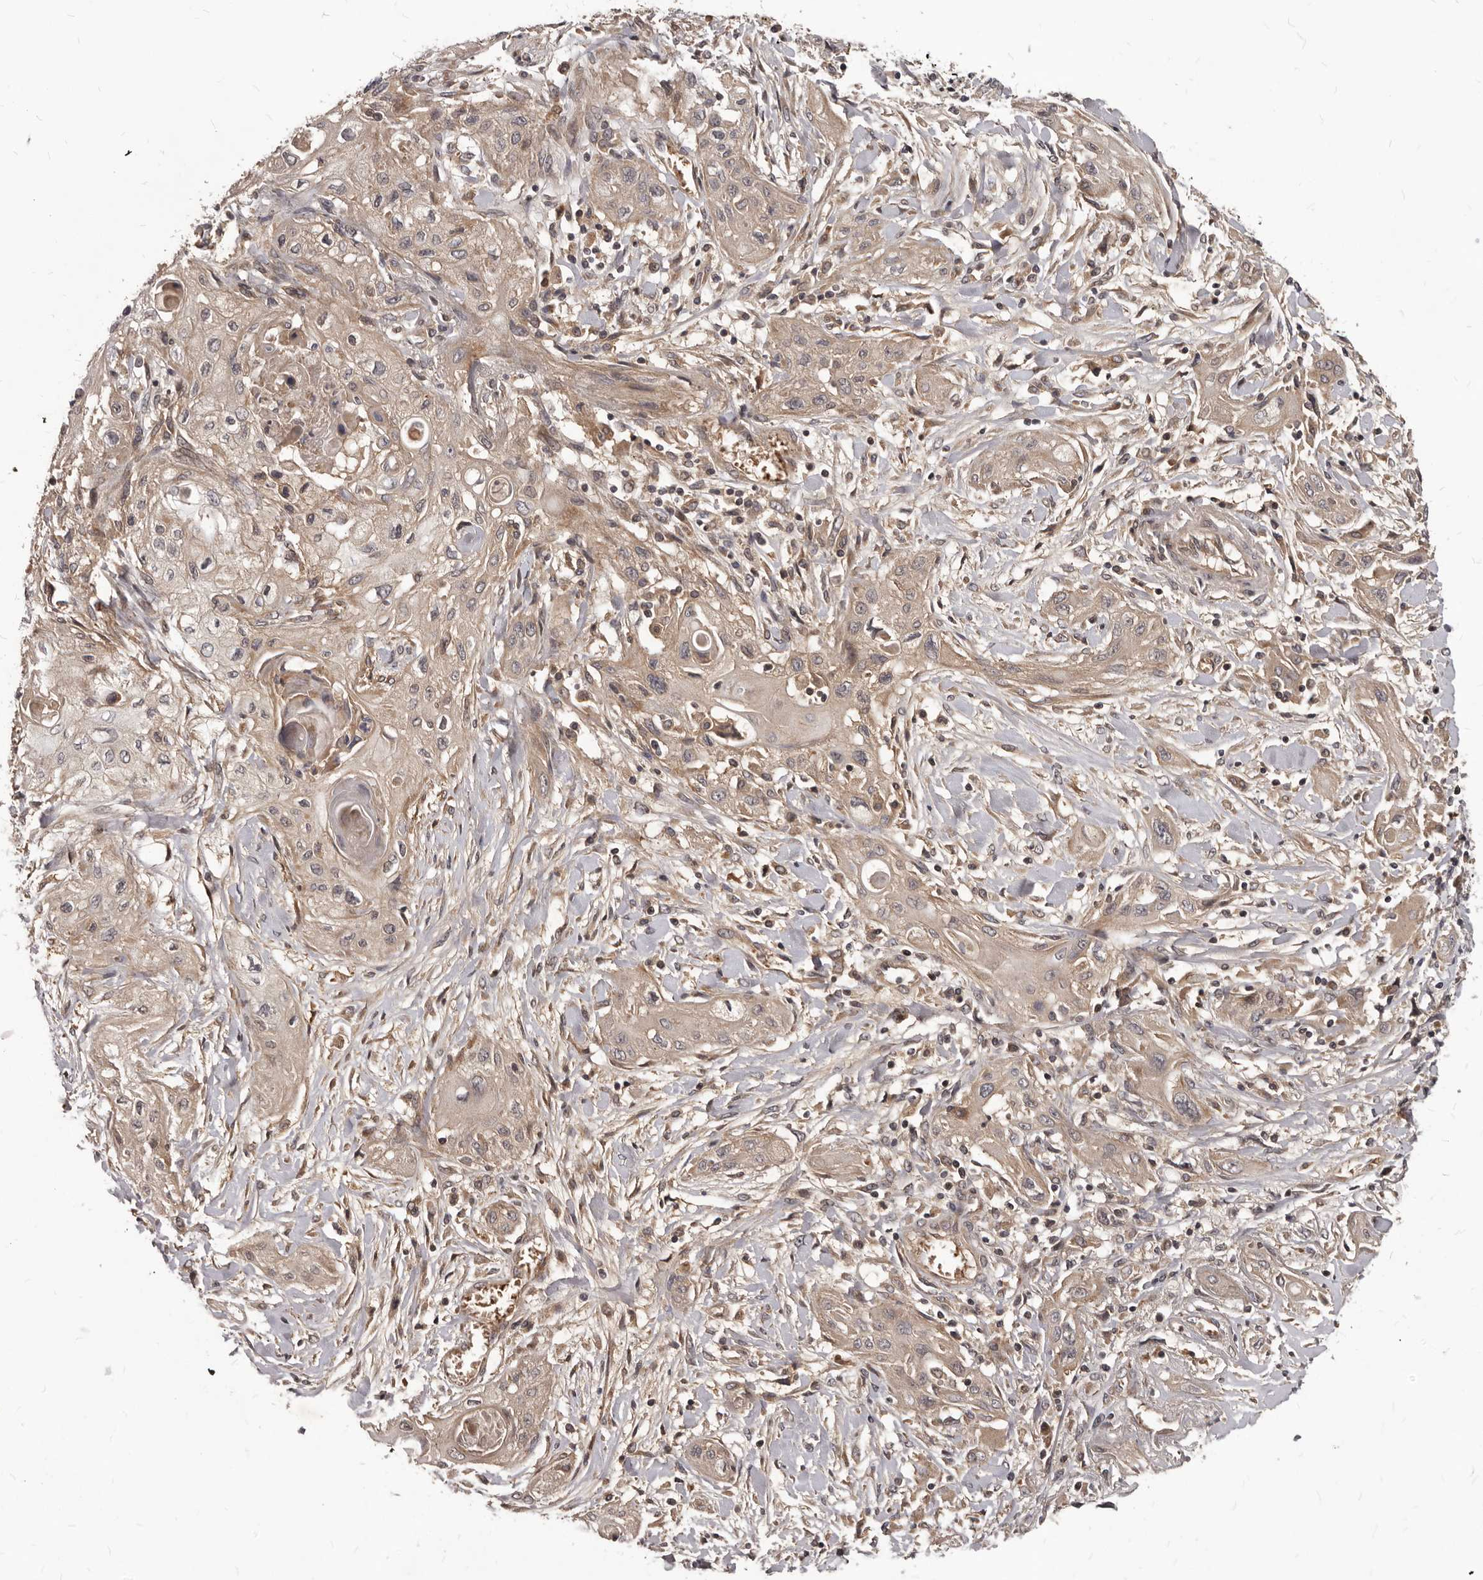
{"staining": {"intensity": "weak", "quantity": "25%-75%", "location": "cytoplasmic/membranous"}, "tissue": "lung cancer", "cell_type": "Tumor cells", "image_type": "cancer", "snomed": [{"axis": "morphology", "description": "Squamous cell carcinoma, NOS"}, {"axis": "topography", "description": "Lung"}], "caption": "A brown stain shows weak cytoplasmic/membranous positivity of a protein in lung squamous cell carcinoma tumor cells.", "gene": "GABPB2", "patient": {"sex": "female", "age": 47}}